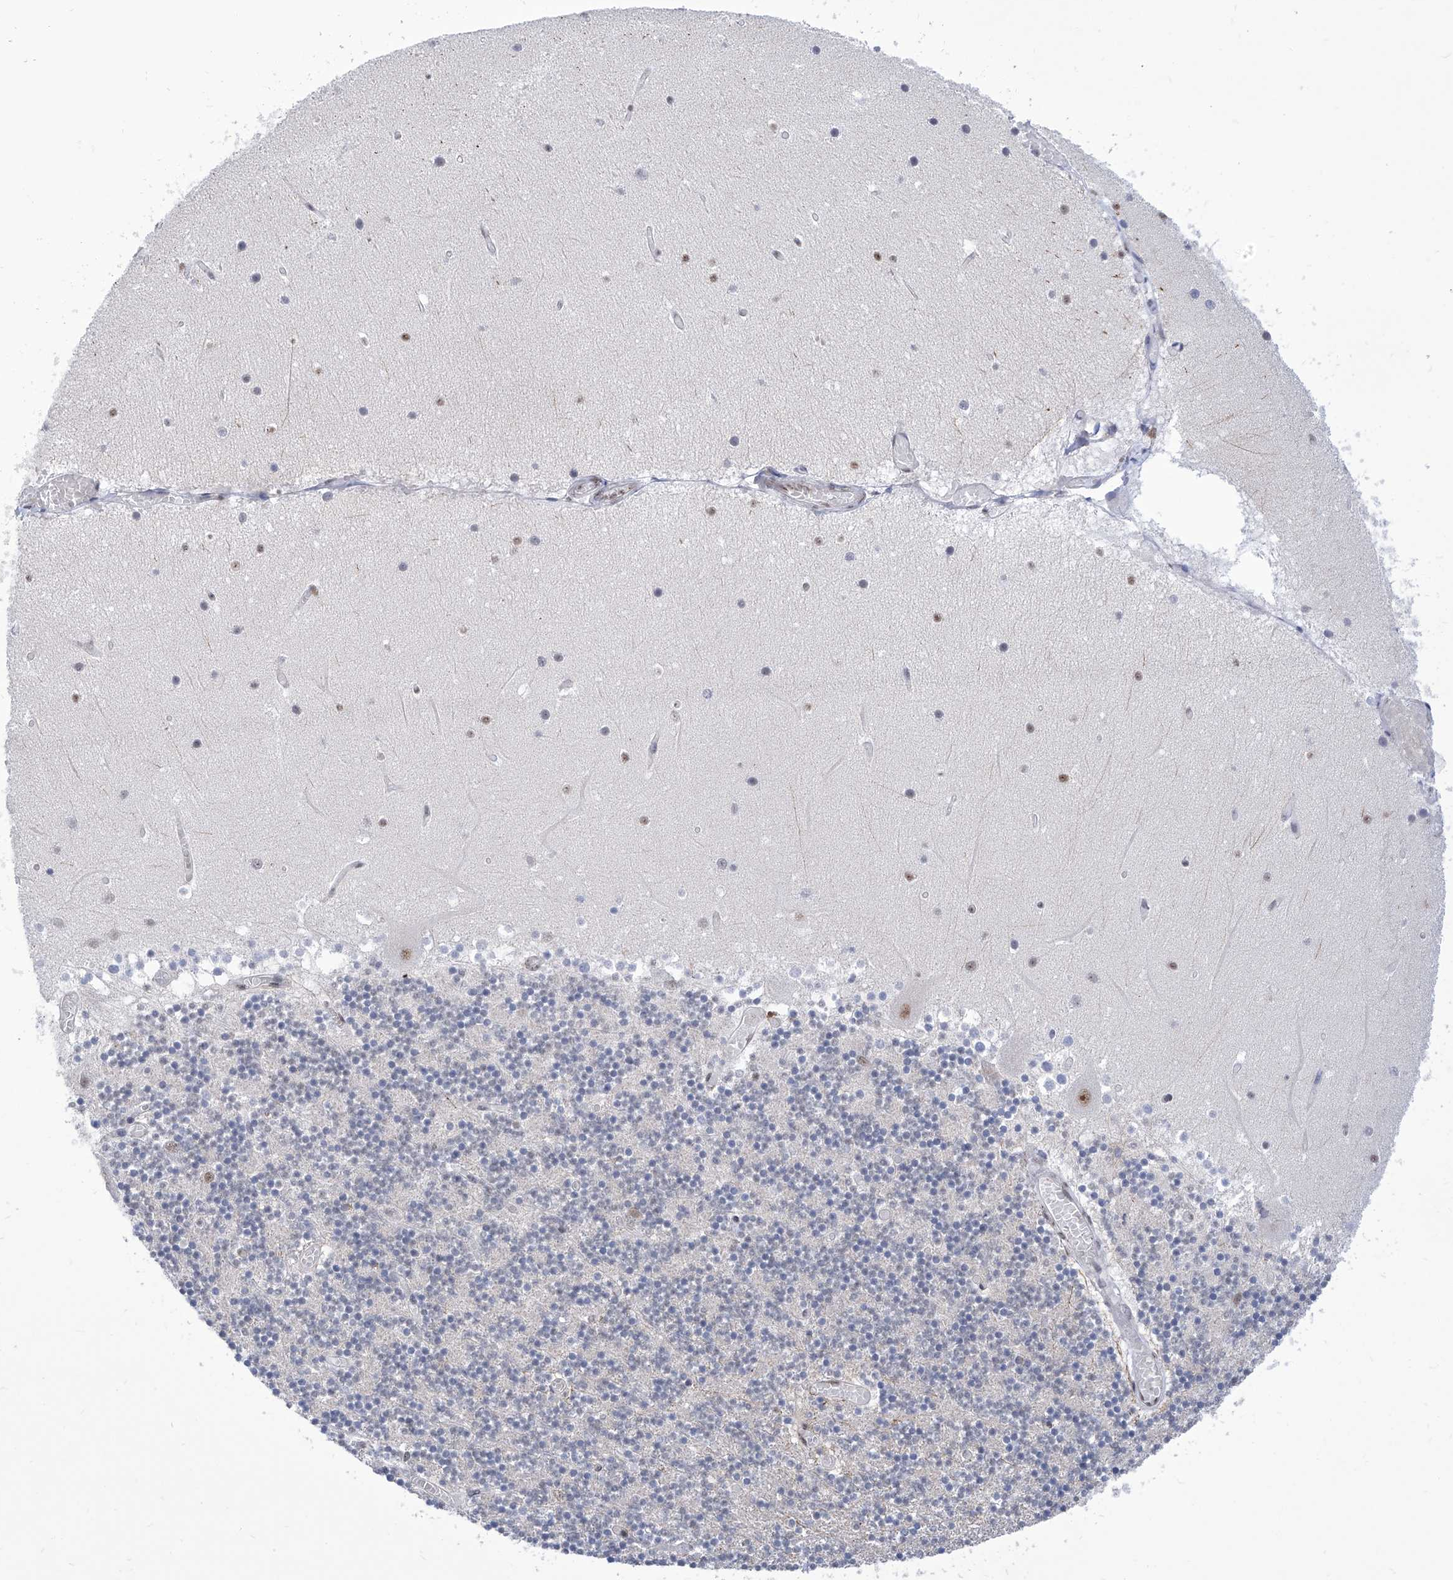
{"staining": {"intensity": "negative", "quantity": "none", "location": "none"}, "tissue": "cerebellum", "cell_type": "Cells in granular layer", "image_type": "normal", "snomed": [{"axis": "morphology", "description": "Normal tissue, NOS"}, {"axis": "topography", "description": "Cerebellum"}], "caption": "A high-resolution histopathology image shows IHC staining of unremarkable cerebellum, which reveals no significant expression in cells in granular layer. The staining is performed using DAB brown chromogen with nuclei counter-stained in using hematoxylin.", "gene": "SART1", "patient": {"sex": "female", "age": 28}}